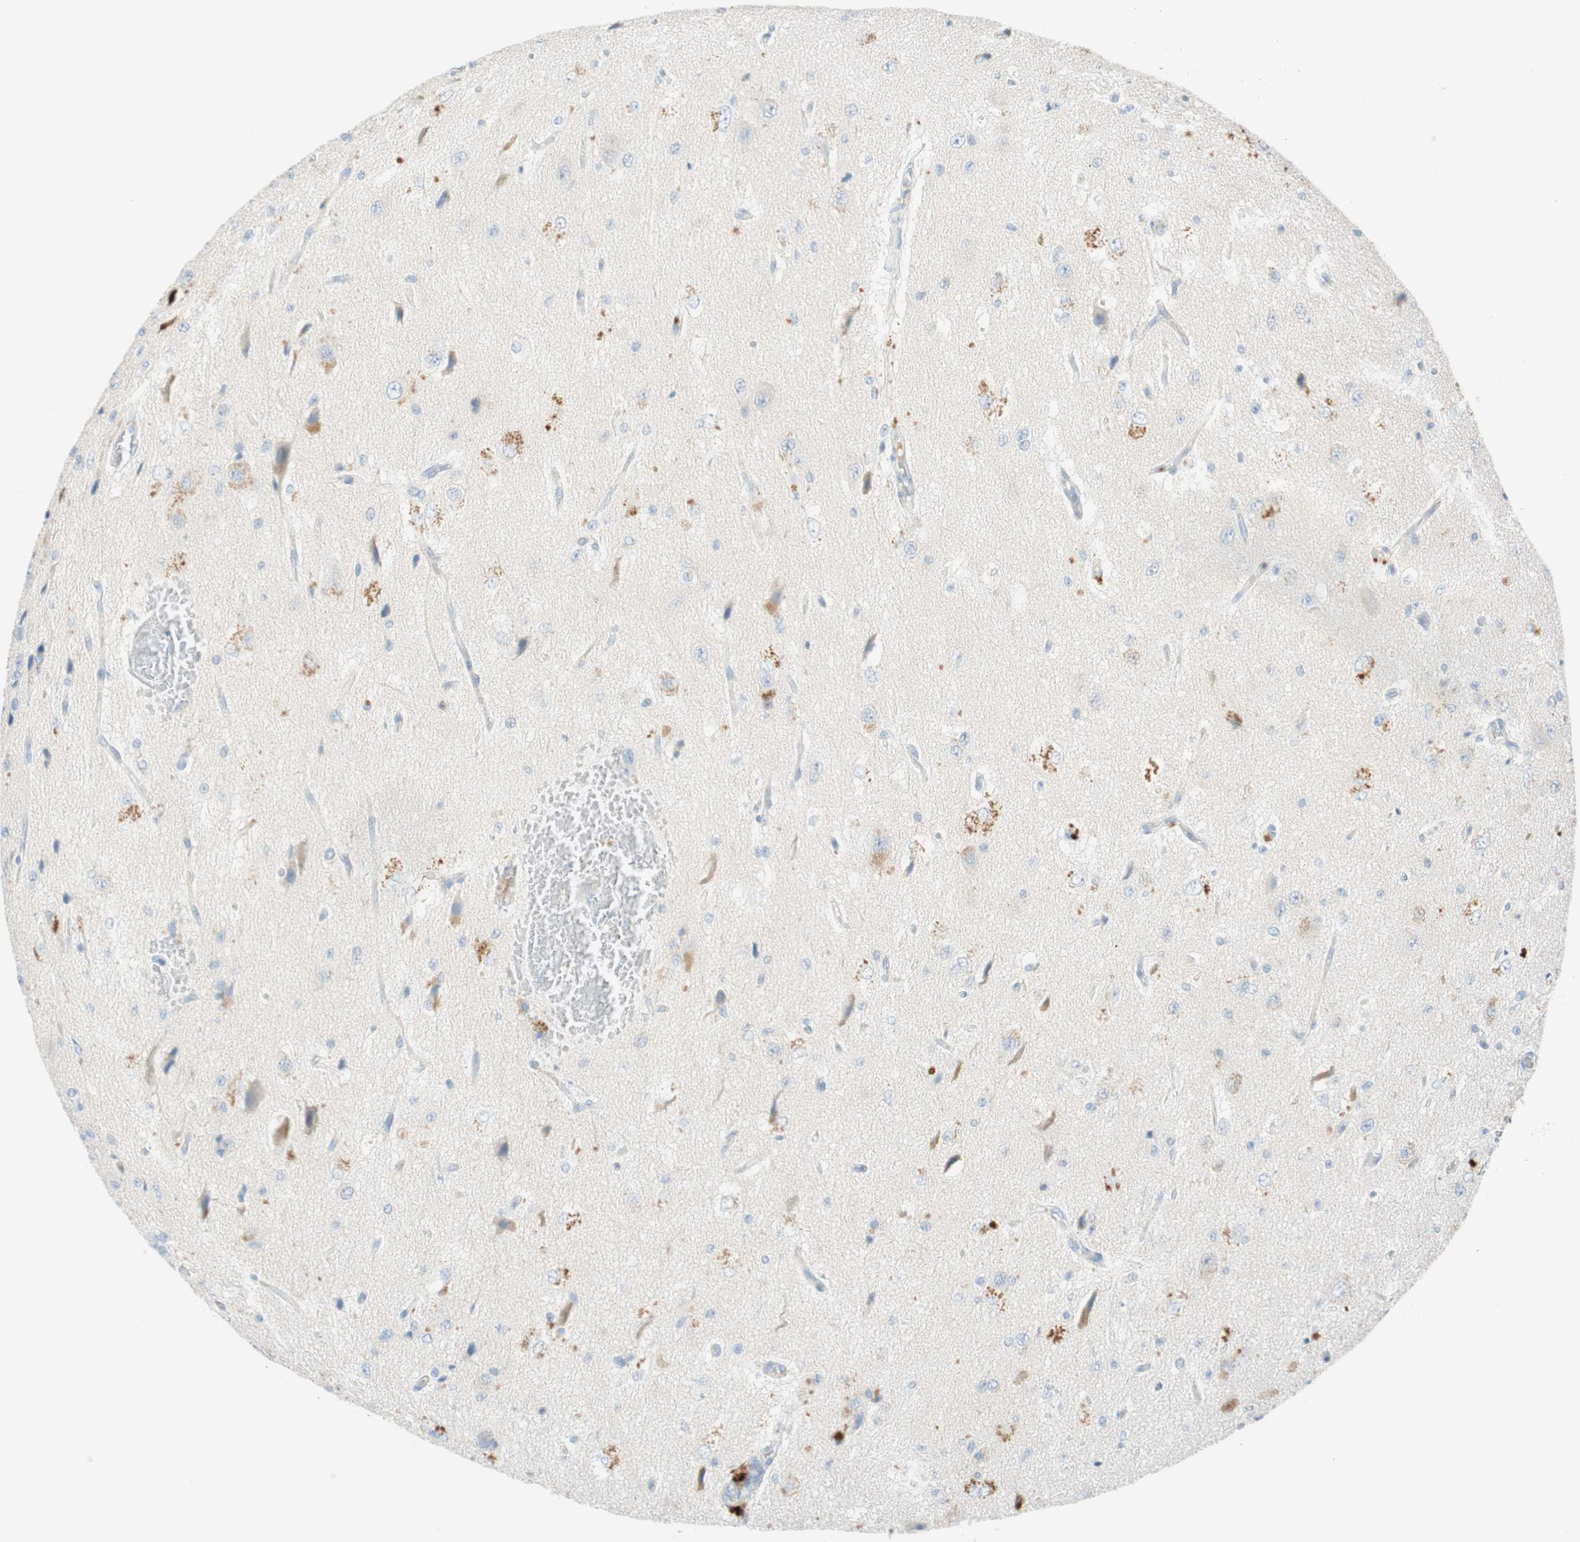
{"staining": {"intensity": "moderate", "quantity": "<25%", "location": "cytoplasmic/membranous,nuclear"}, "tissue": "glioma", "cell_type": "Tumor cells", "image_type": "cancer", "snomed": [{"axis": "morphology", "description": "Glioma, malignant, High grade"}, {"axis": "topography", "description": "pancreas cauda"}], "caption": "There is low levels of moderate cytoplasmic/membranous and nuclear positivity in tumor cells of malignant glioma (high-grade), as demonstrated by immunohistochemical staining (brown color).", "gene": "PTTG1", "patient": {"sex": "male", "age": 60}}